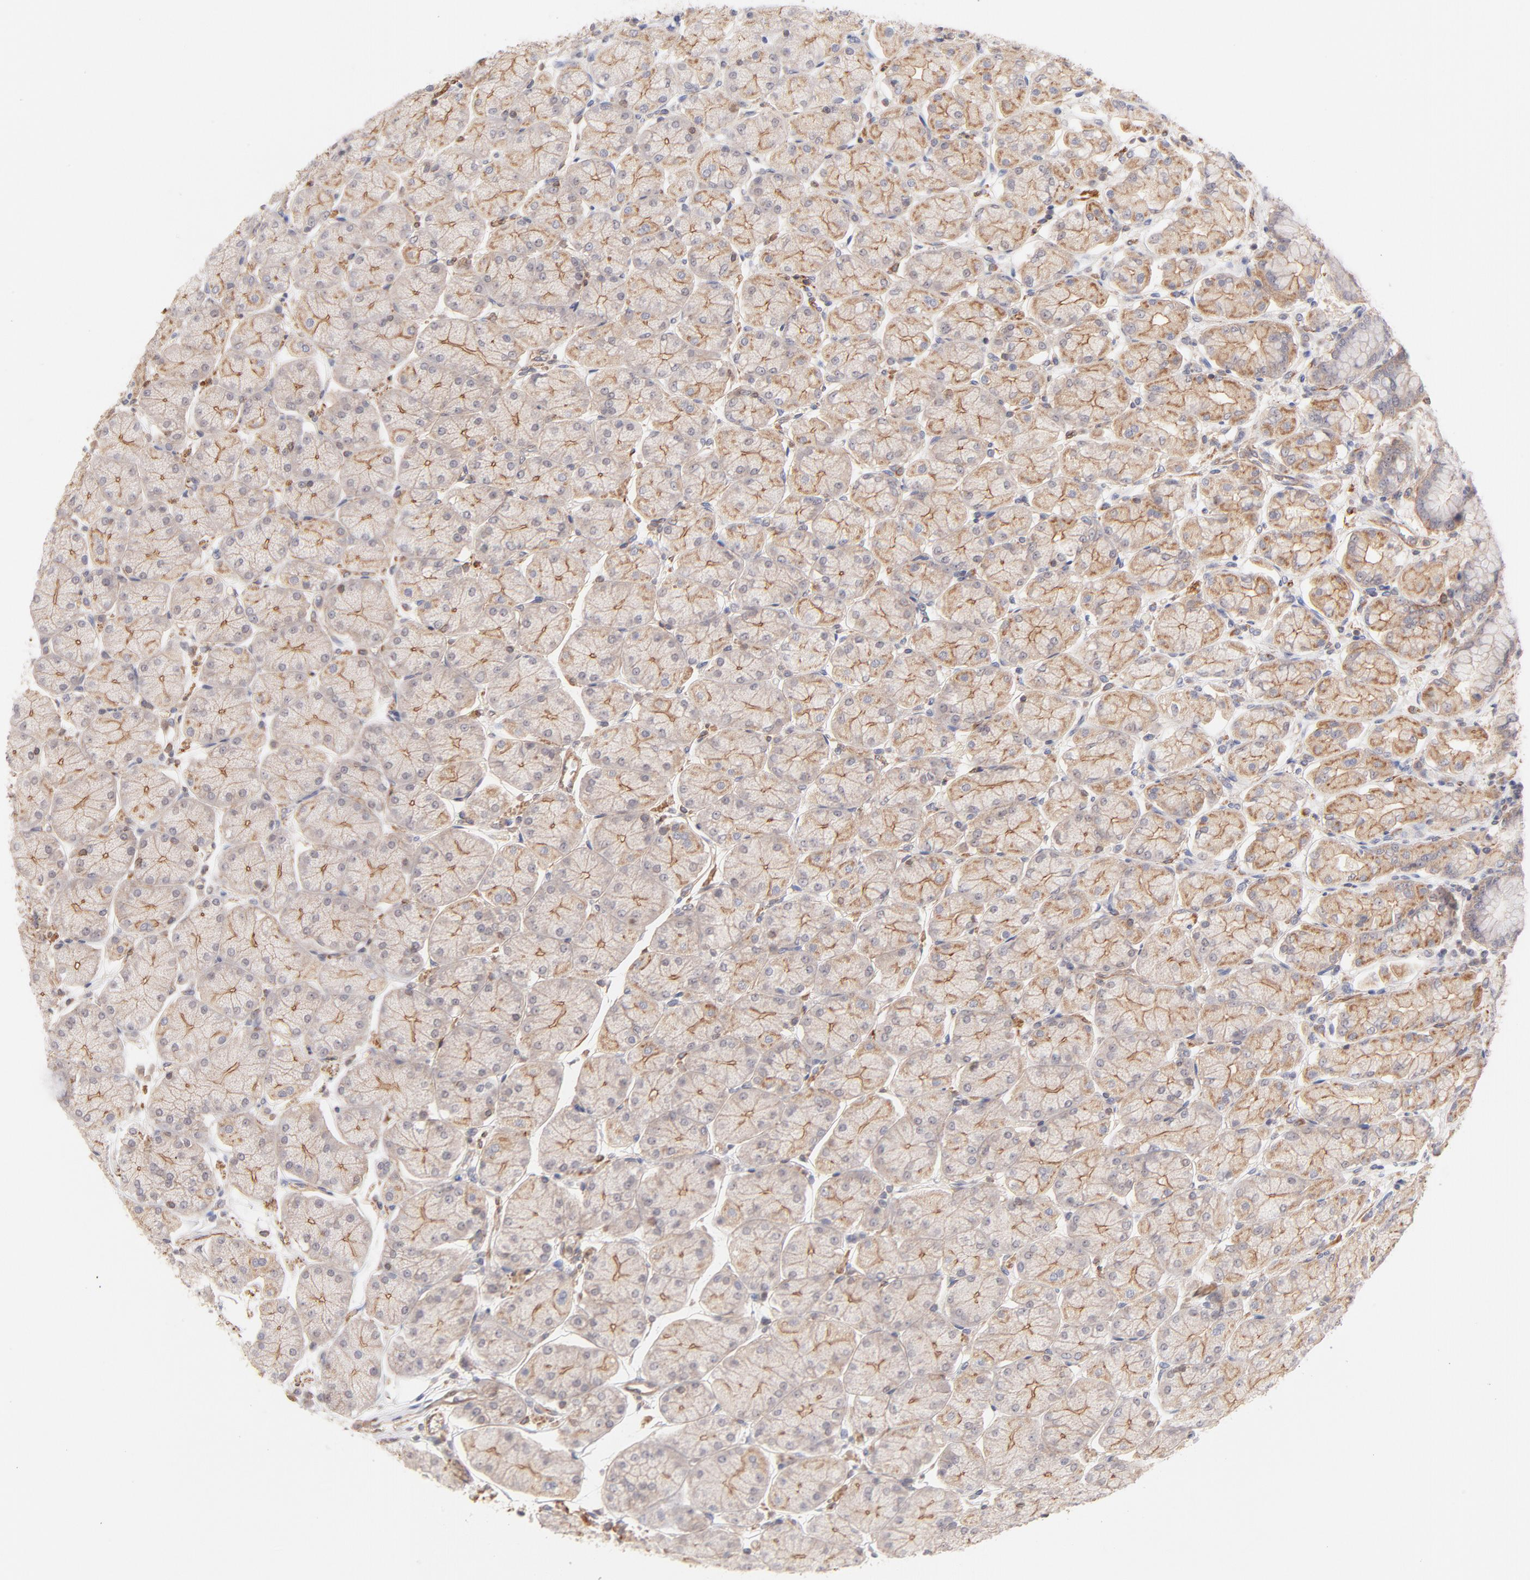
{"staining": {"intensity": "weak", "quantity": ">75%", "location": "cytoplasmic/membranous"}, "tissue": "stomach", "cell_type": "Glandular cells", "image_type": "normal", "snomed": [{"axis": "morphology", "description": "Normal tissue, NOS"}, {"axis": "topography", "description": "Stomach, upper"}, {"axis": "topography", "description": "Stomach"}], "caption": "Stomach stained for a protein displays weak cytoplasmic/membranous positivity in glandular cells.", "gene": "LDLRAP1", "patient": {"sex": "male", "age": 76}}